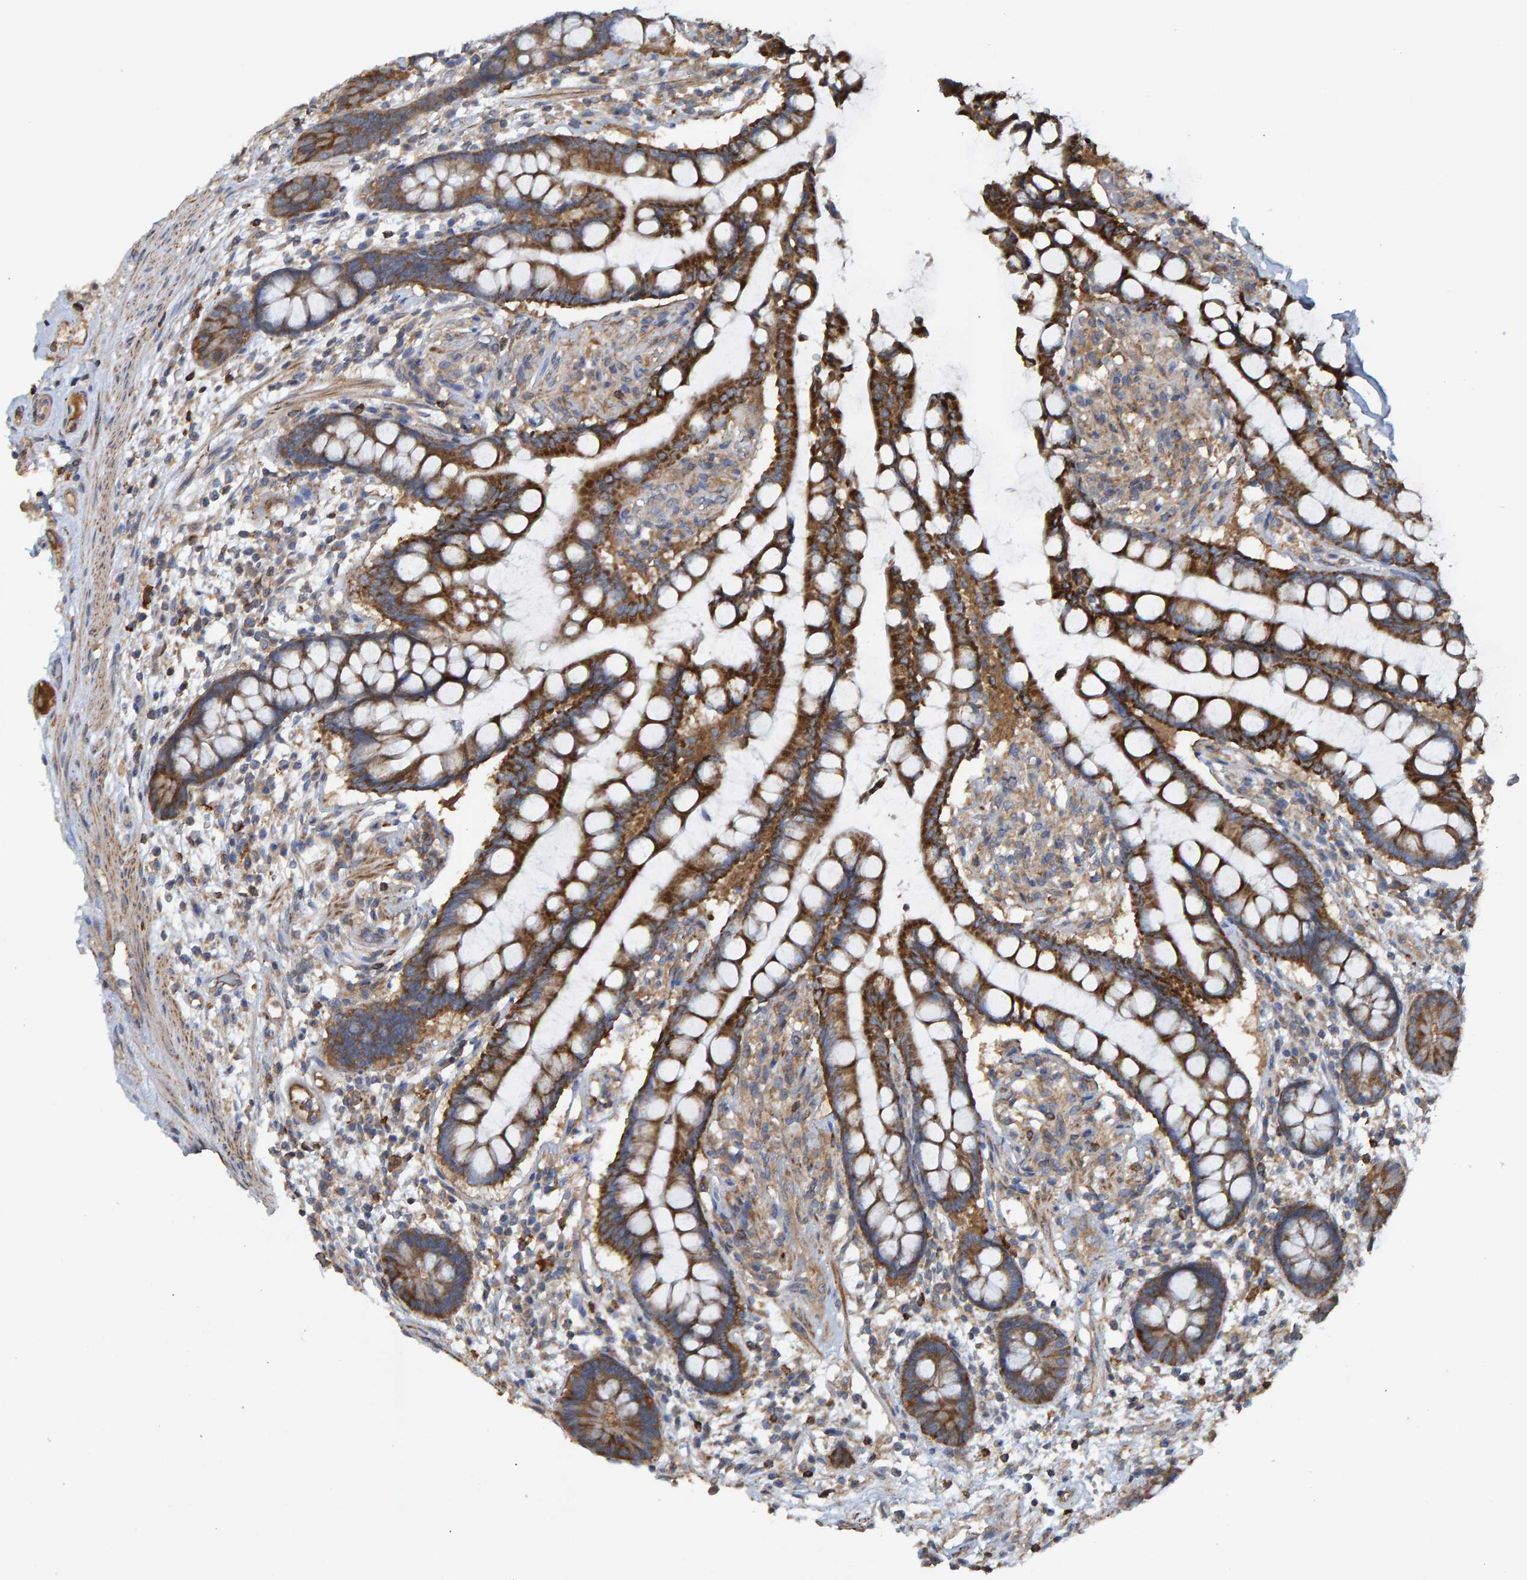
{"staining": {"intensity": "moderate", "quantity": ">75%", "location": "cytoplasmic/membranous"}, "tissue": "colon", "cell_type": "Endothelial cells", "image_type": "normal", "snomed": [{"axis": "morphology", "description": "Normal tissue, NOS"}, {"axis": "topography", "description": "Colon"}], "caption": "Unremarkable colon demonstrates moderate cytoplasmic/membranous staining in about >75% of endothelial cells, visualized by immunohistochemistry.", "gene": "LRSAM1", "patient": {"sex": "male", "age": 73}}